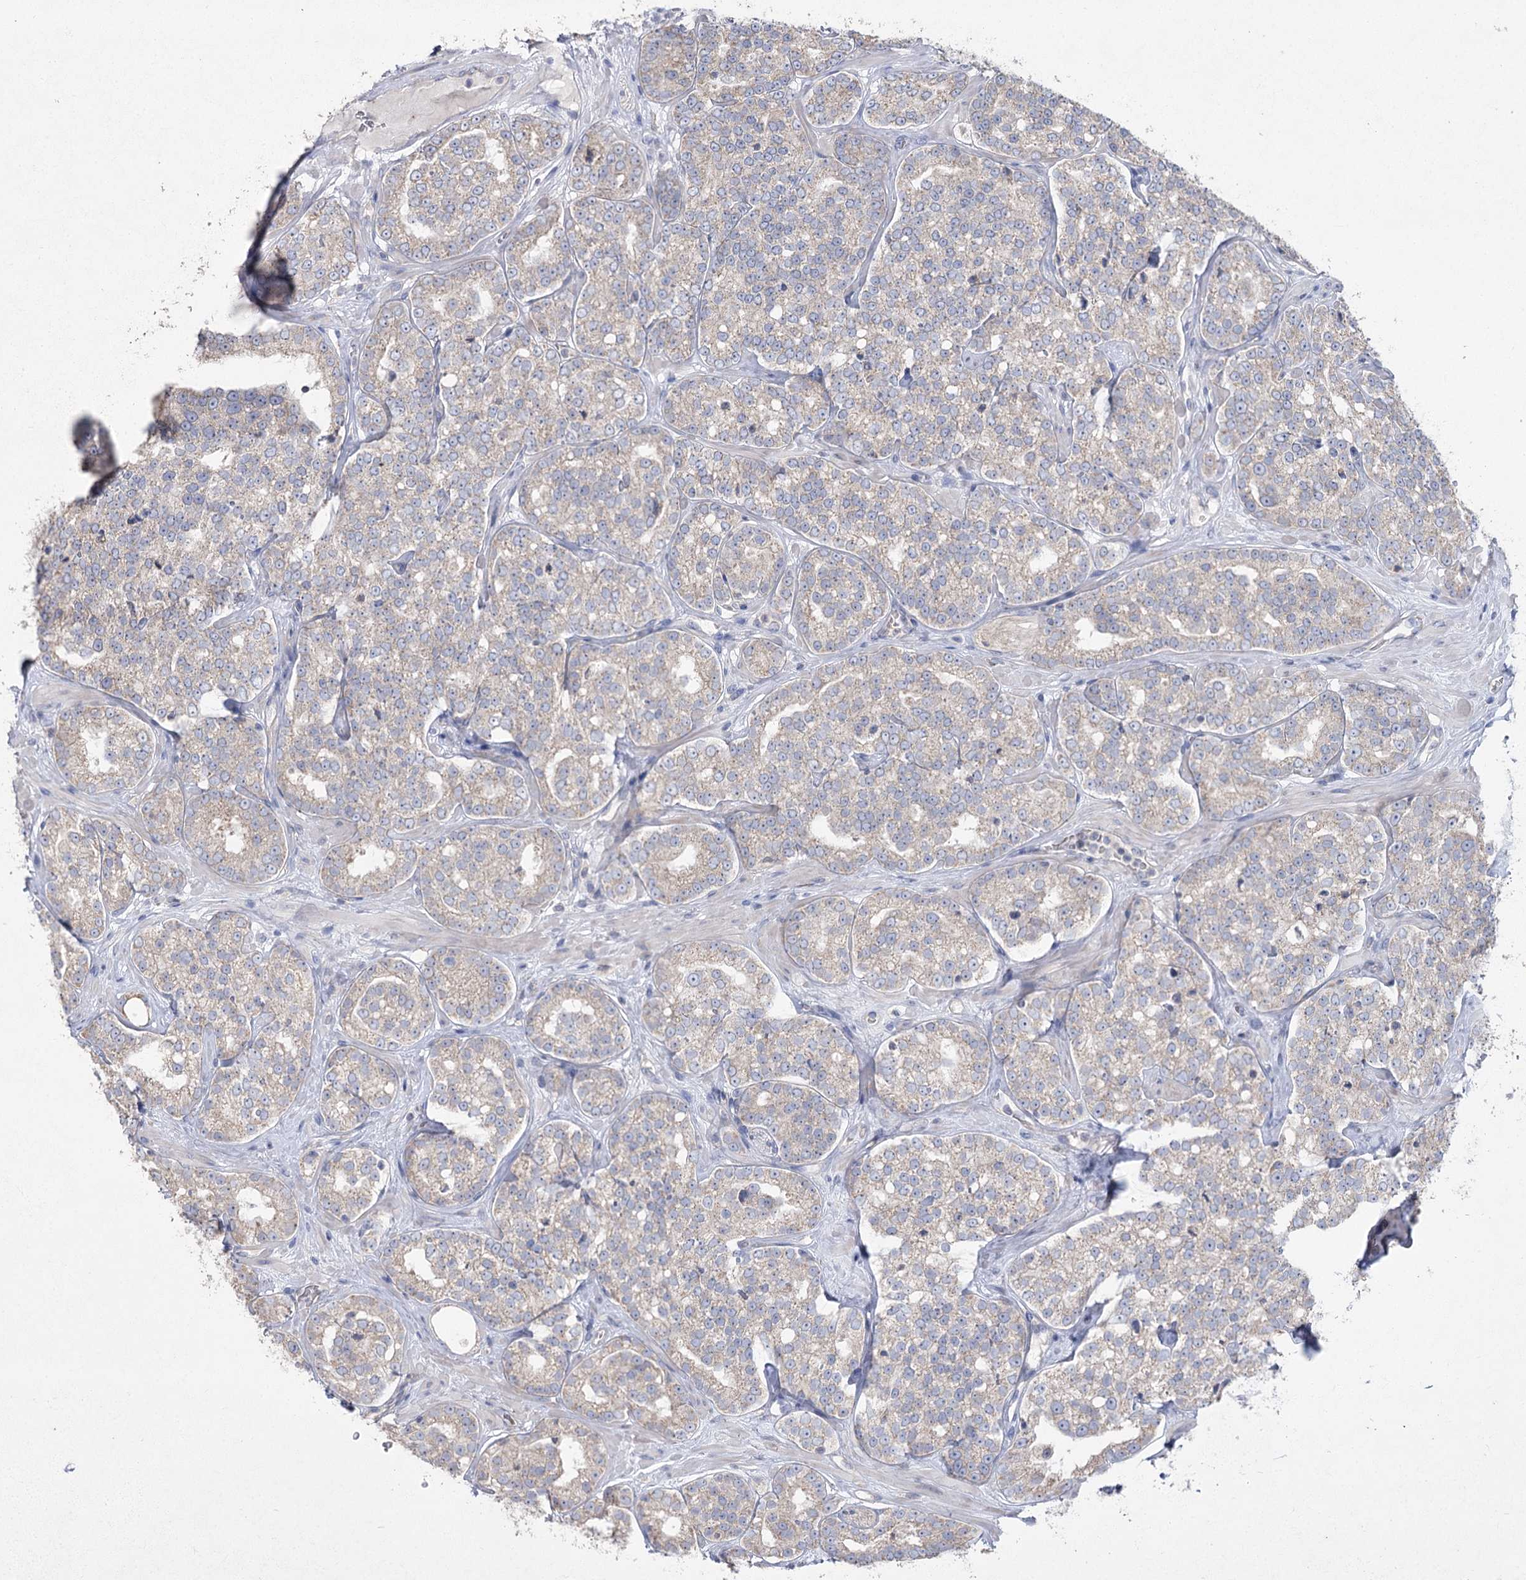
{"staining": {"intensity": "weak", "quantity": "25%-75%", "location": "cytoplasmic/membranous"}, "tissue": "prostate cancer", "cell_type": "Tumor cells", "image_type": "cancer", "snomed": [{"axis": "morphology", "description": "Normal tissue, NOS"}, {"axis": "morphology", "description": "Adenocarcinoma, High grade"}, {"axis": "topography", "description": "Prostate"}], "caption": "Protein expression analysis of human prostate cancer reveals weak cytoplasmic/membranous positivity in about 25%-75% of tumor cells.", "gene": "TMEM187", "patient": {"sex": "male", "age": 83}}